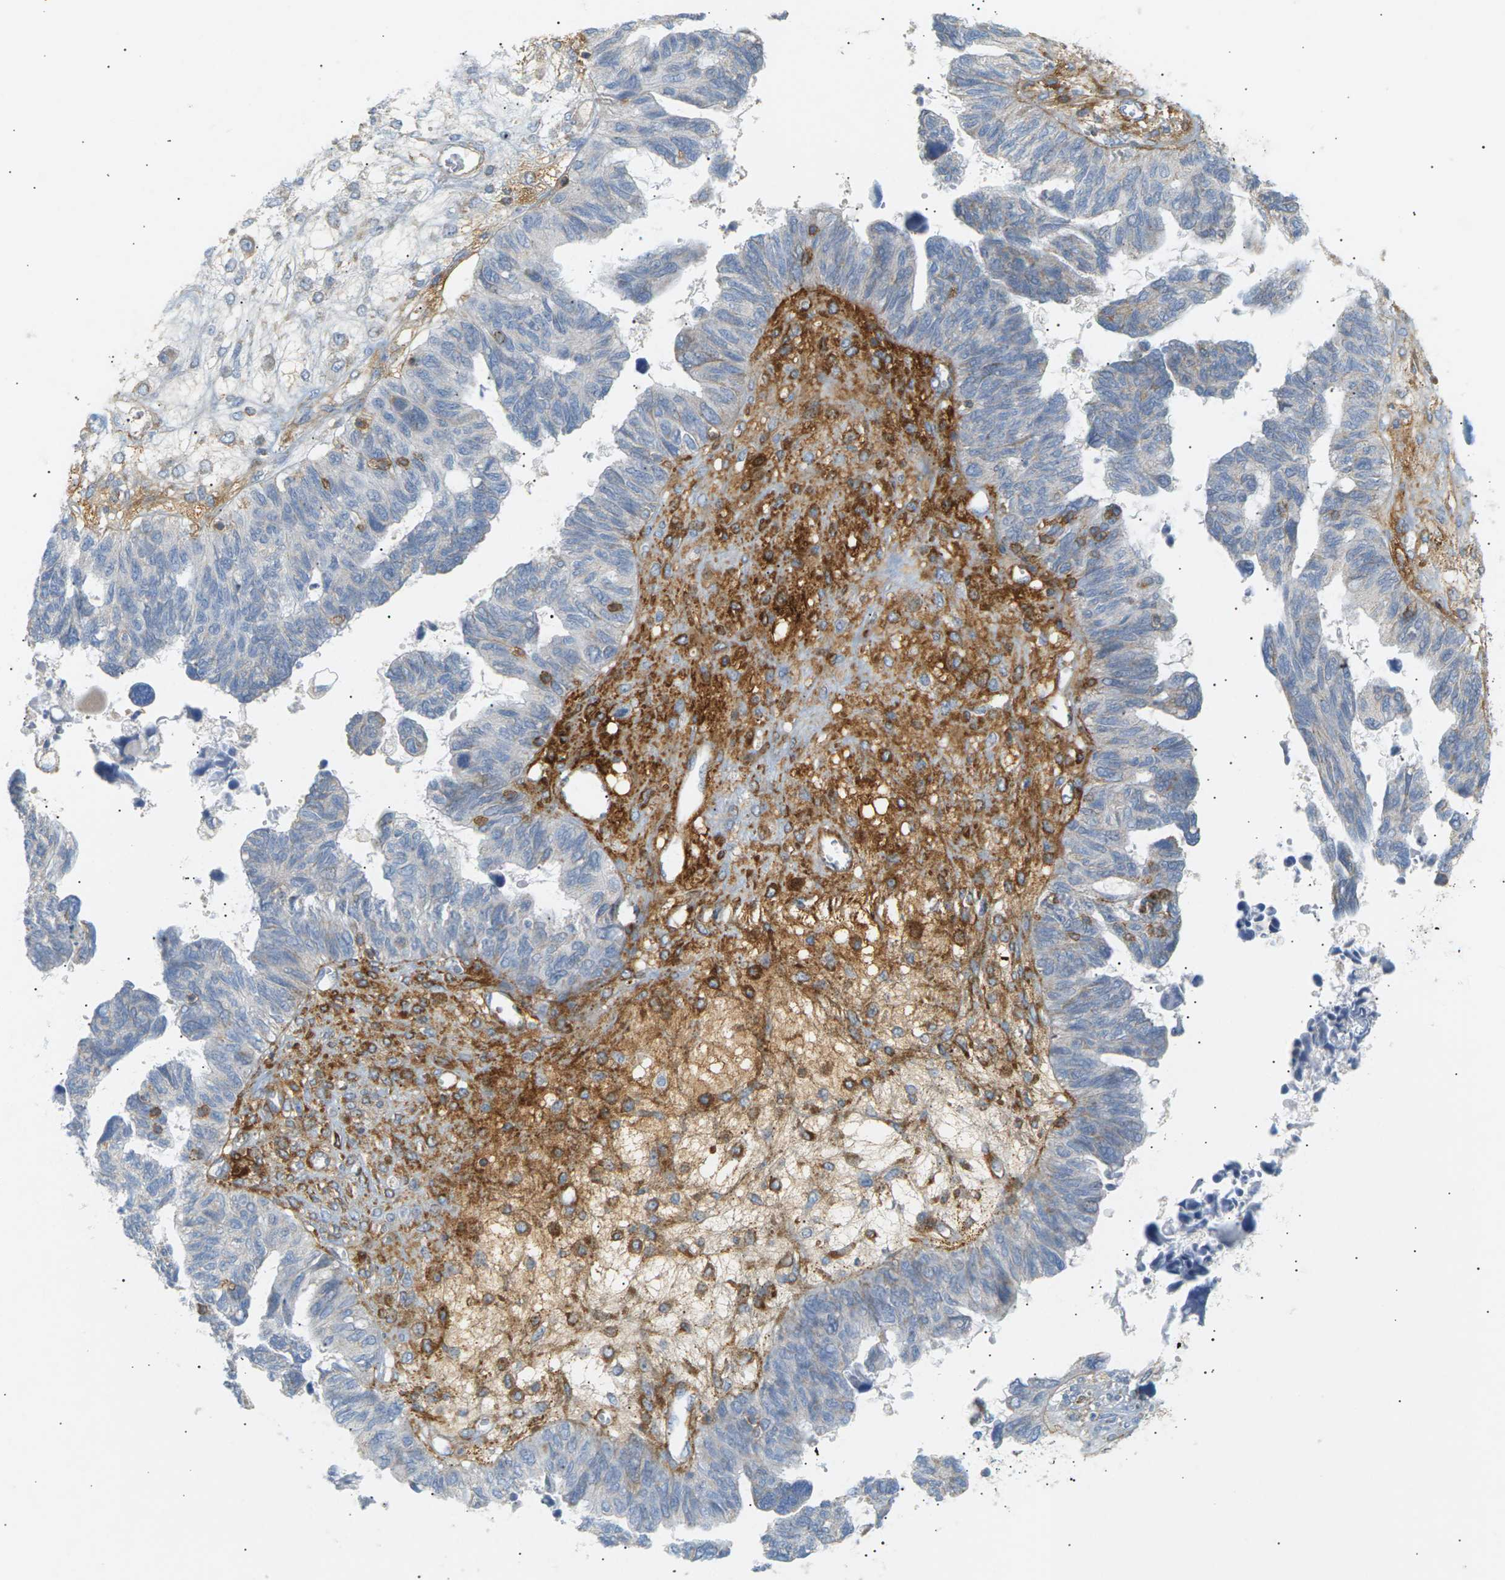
{"staining": {"intensity": "weak", "quantity": "<25%", "location": "cytoplasmic/membranous"}, "tissue": "ovarian cancer", "cell_type": "Tumor cells", "image_type": "cancer", "snomed": [{"axis": "morphology", "description": "Cystadenocarcinoma, serous, NOS"}, {"axis": "topography", "description": "Ovary"}], "caption": "There is no significant expression in tumor cells of ovarian cancer.", "gene": "LIME1", "patient": {"sex": "female", "age": 79}}